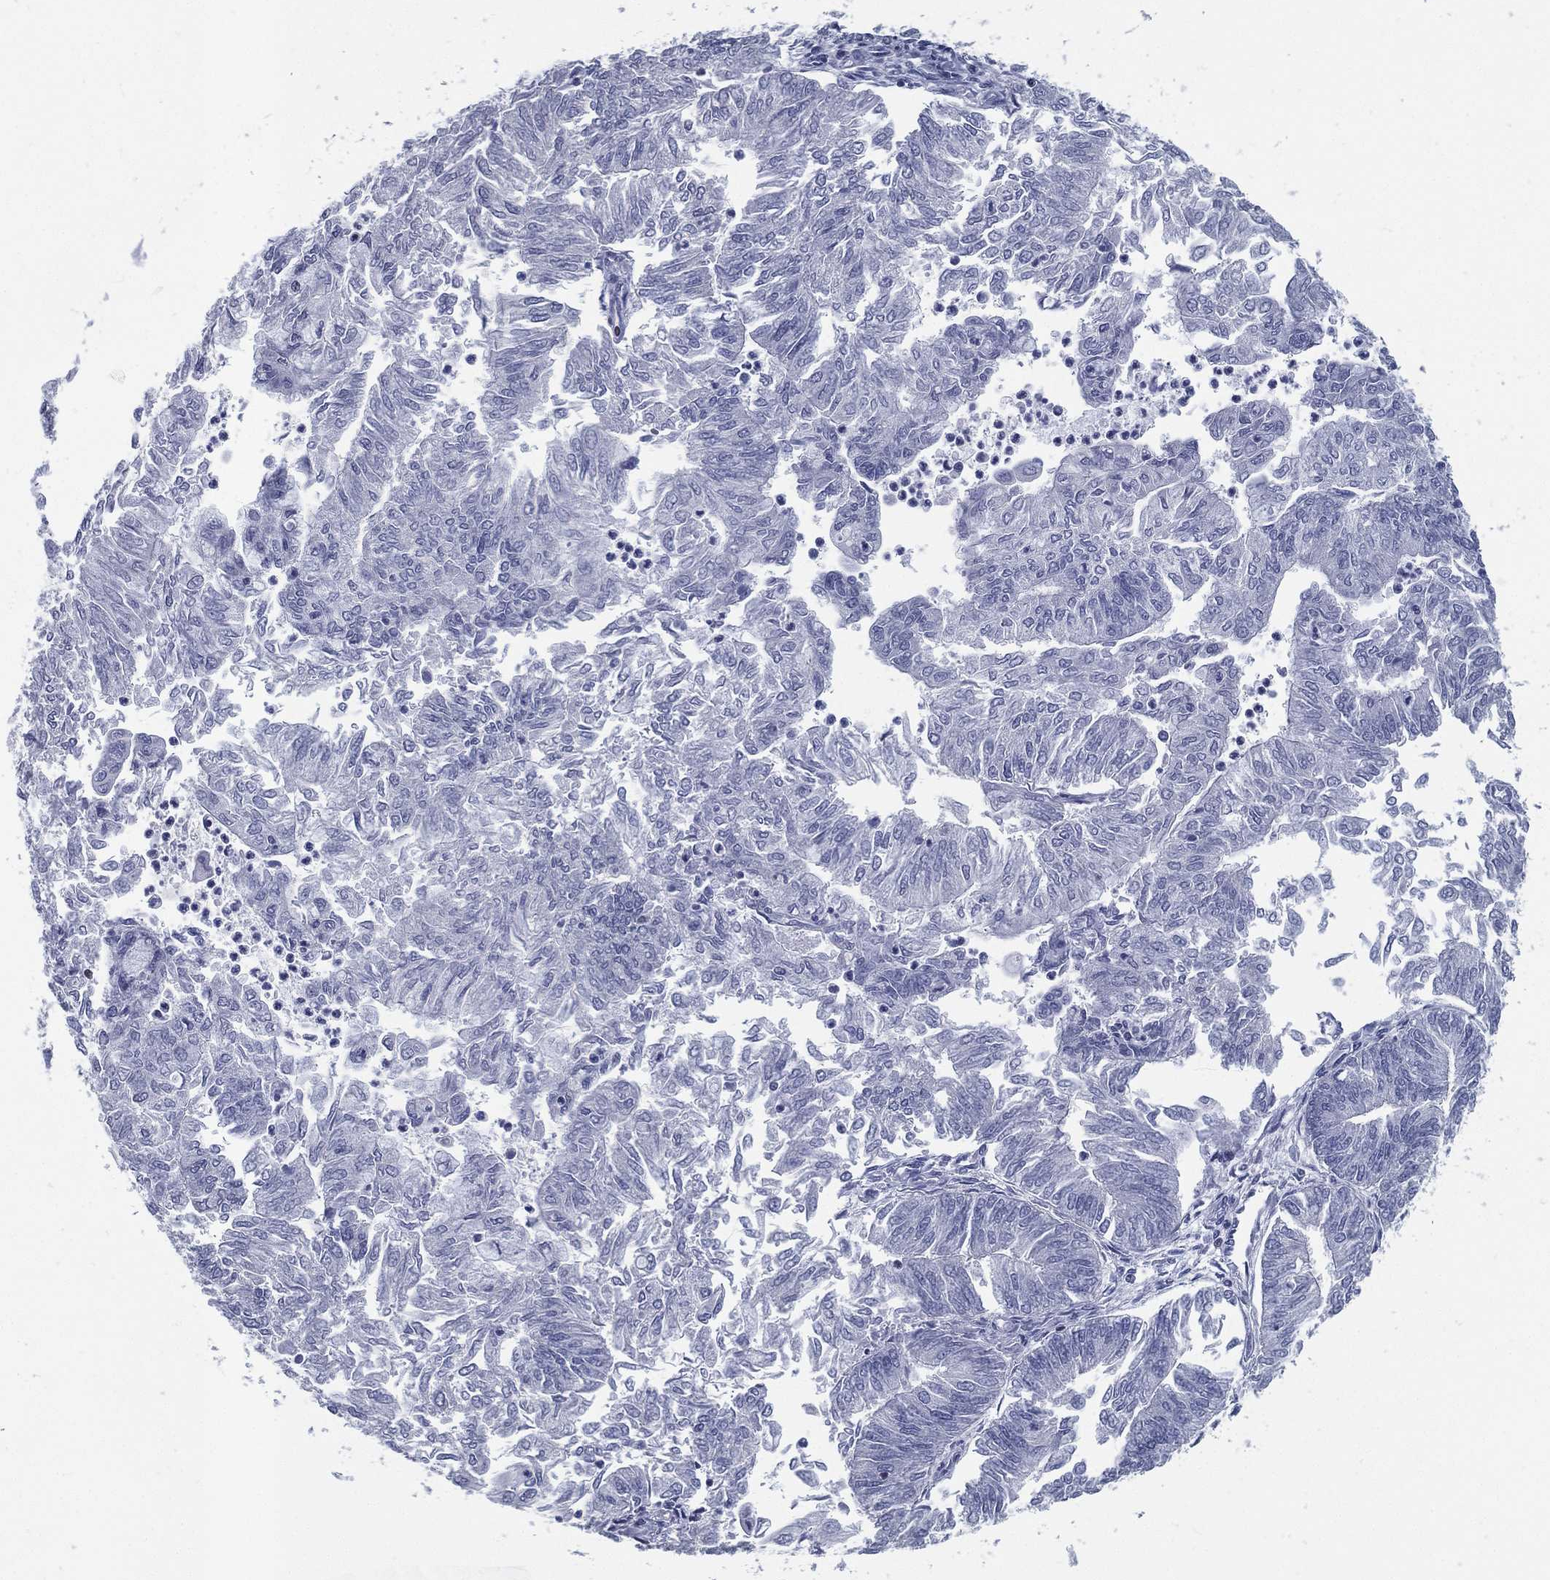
{"staining": {"intensity": "negative", "quantity": "none", "location": "none"}, "tissue": "endometrial cancer", "cell_type": "Tumor cells", "image_type": "cancer", "snomed": [{"axis": "morphology", "description": "Adenocarcinoma, NOS"}, {"axis": "topography", "description": "Endometrium"}], "caption": "Tumor cells are negative for protein expression in human endometrial cancer (adenocarcinoma).", "gene": "PYHIN1", "patient": {"sex": "female", "age": 59}}